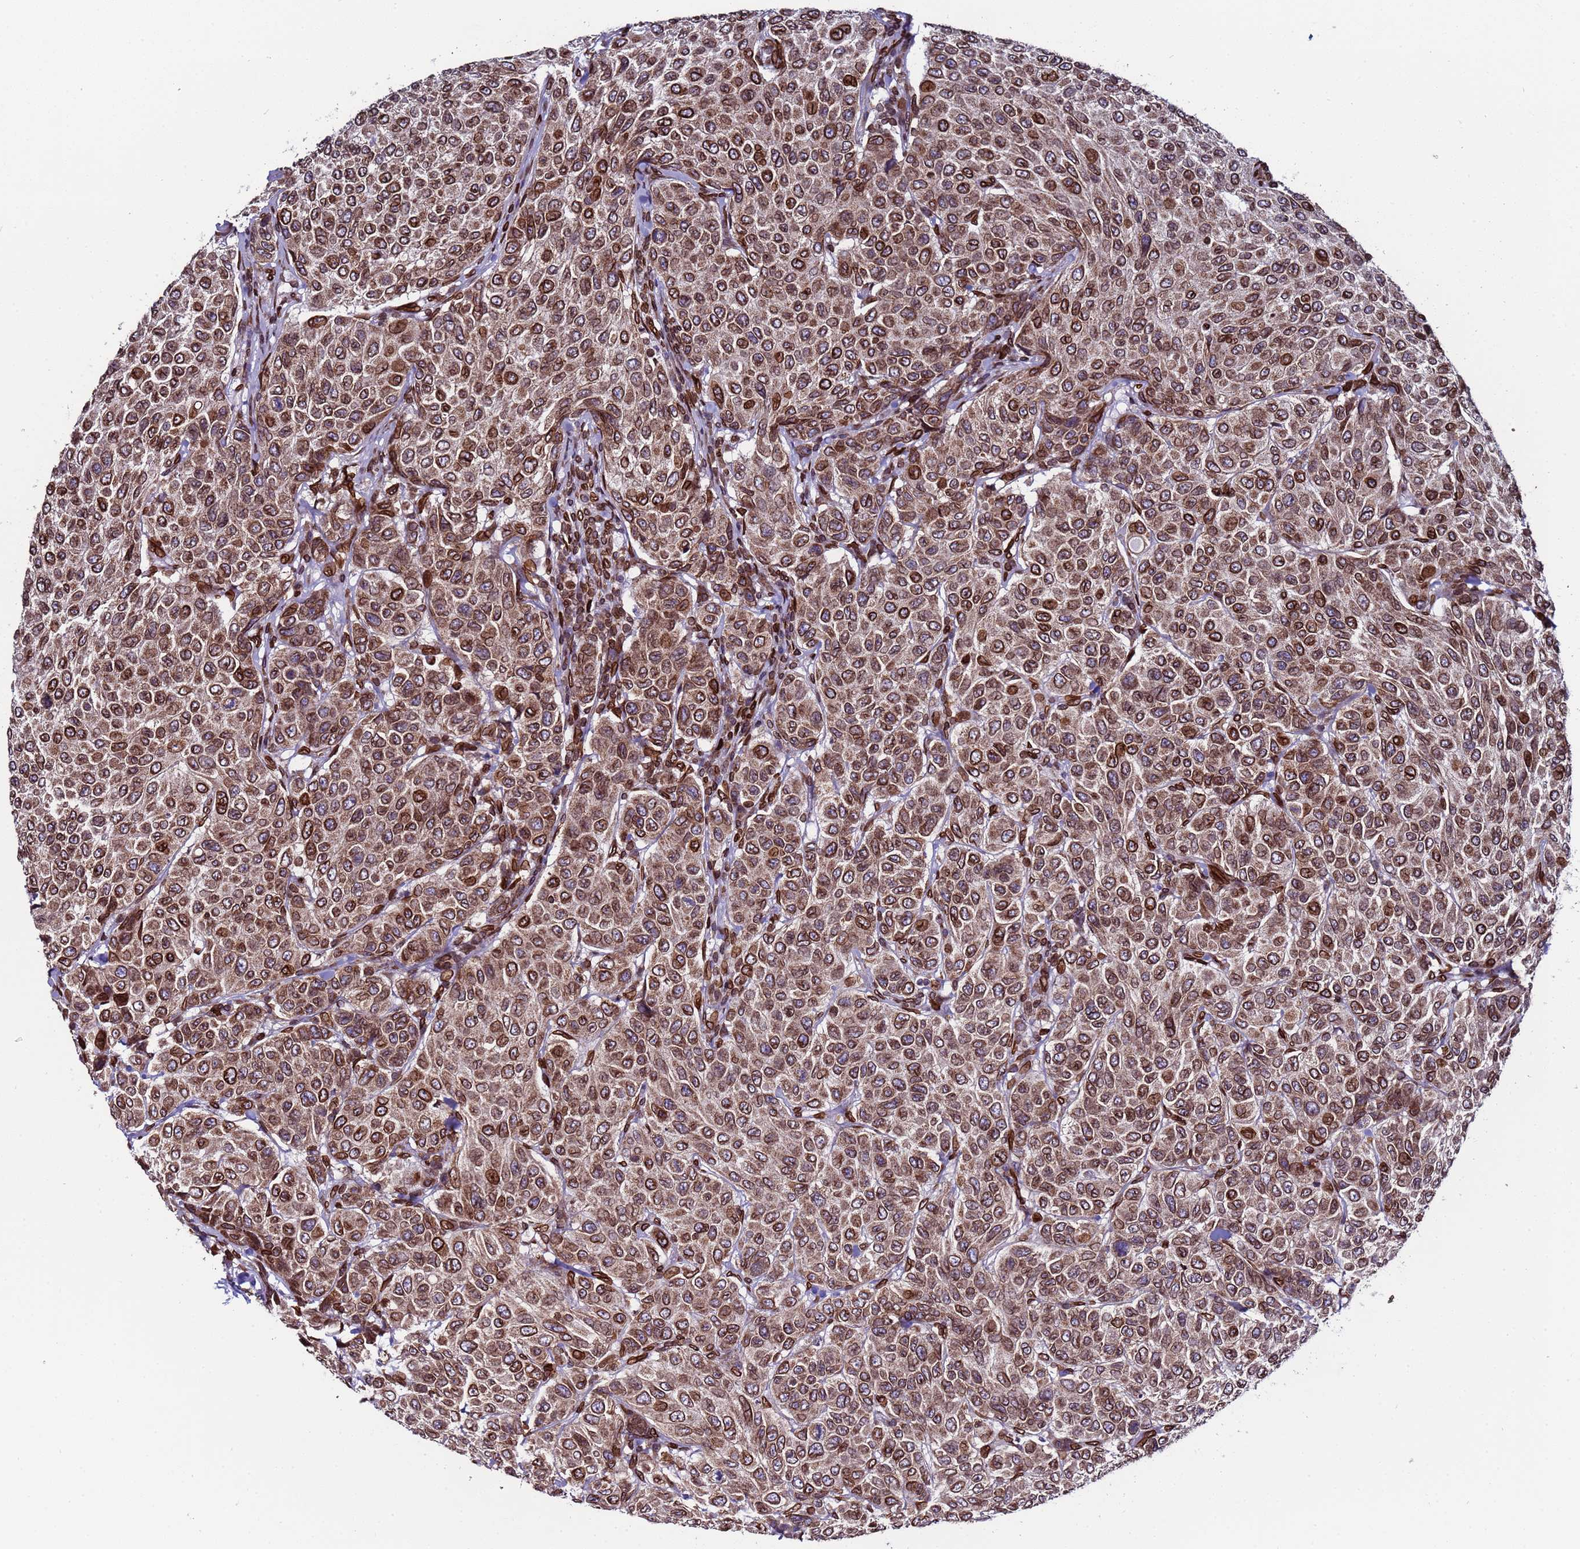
{"staining": {"intensity": "moderate", "quantity": ">75%", "location": "cytoplasmic/membranous,nuclear"}, "tissue": "breast cancer", "cell_type": "Tumor cells", "image_type": "cancer", "snomed": [{"axis": "morphology", "description": "Duct carcinoma"}, {"axis": "topography", "description": "Breast"}], "caption": "Breast cancer (invasive ductal carcinoma) stained with DAB immunohistochemistry displays medium levels of moderate cytoplasmic/membranous and nuclear staining in about >75% of tumor cells. Nuclei are stained in blue.", "gene": "TOR1AIP1", "patient": {"sex": "female", "age": 55}}